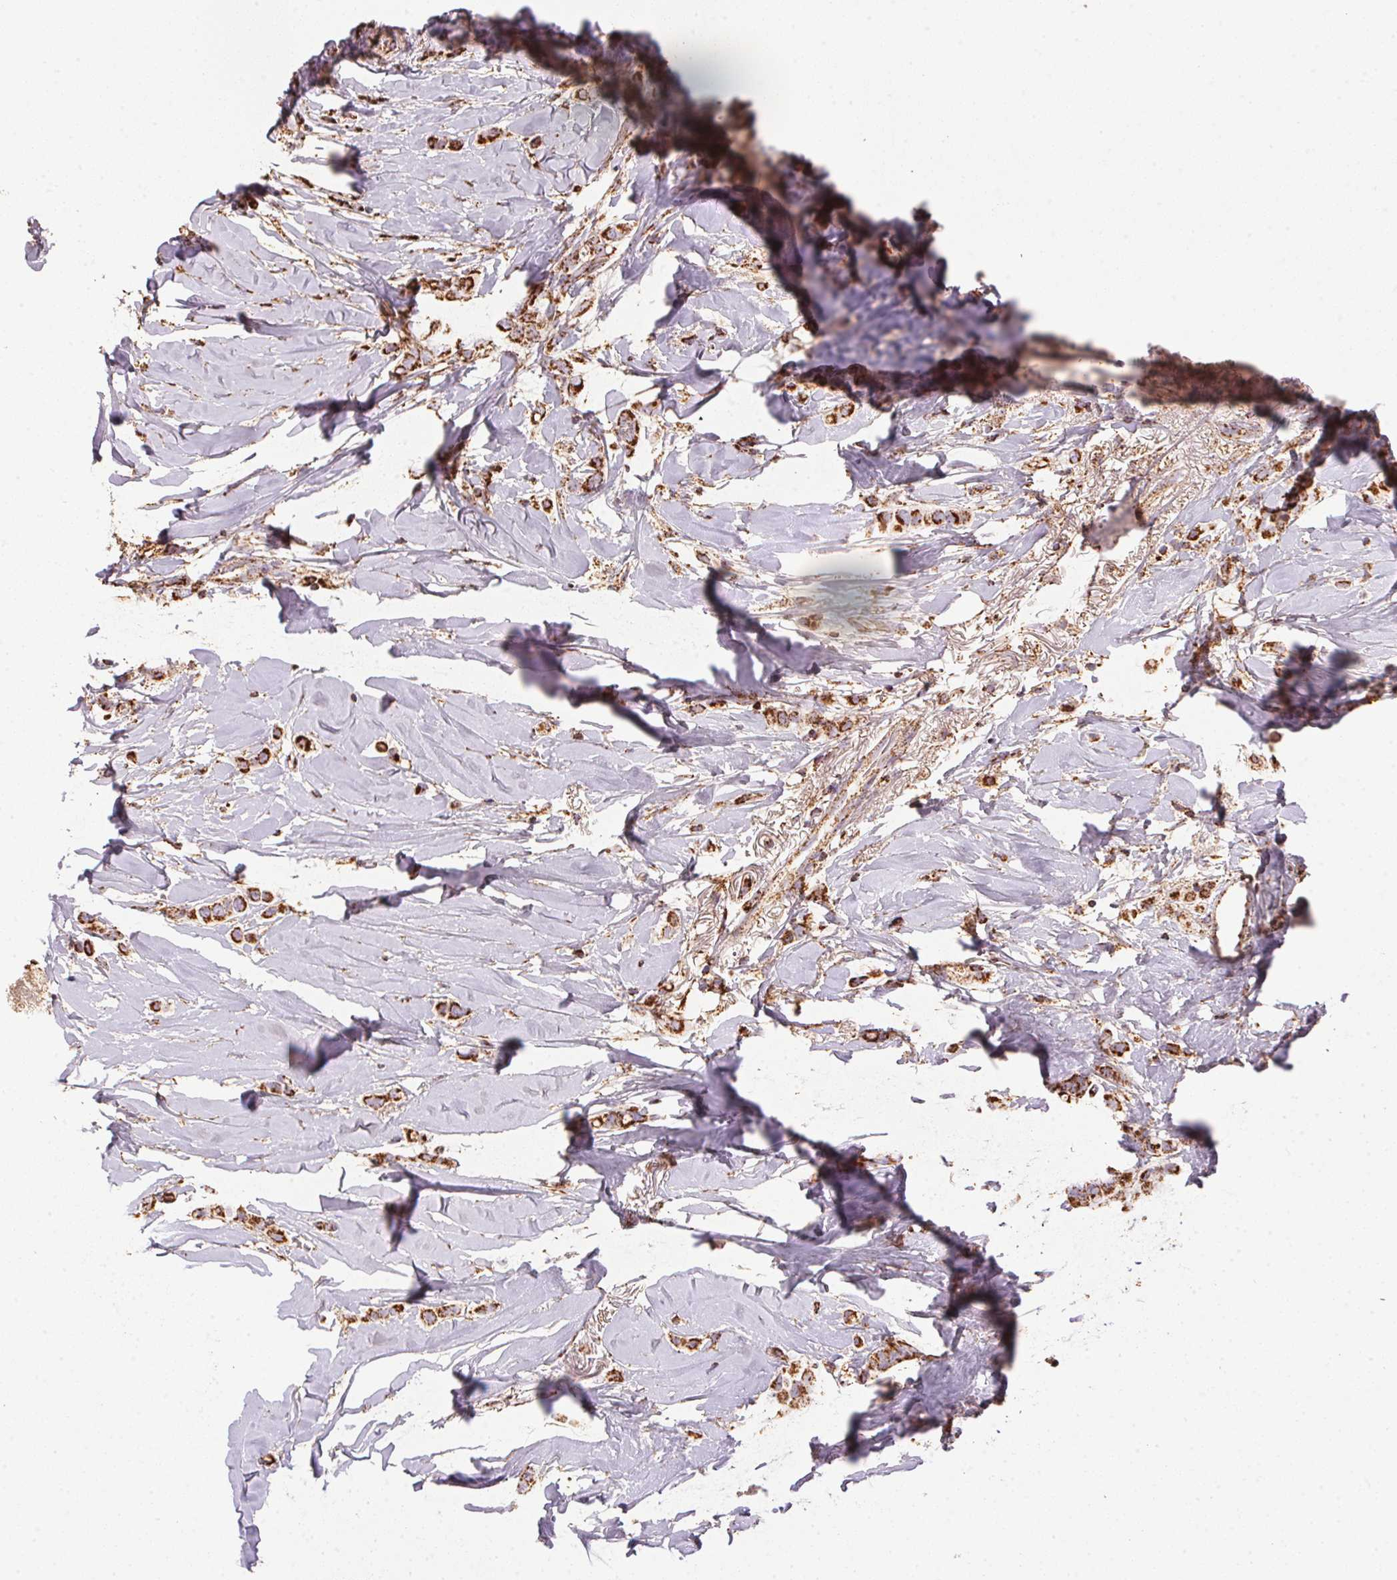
{"staining": {"intensity": "strong", "quantity": ">75%", "location": "cytoplasmic/membranous"}, "tissue": "breast cancer", "cell_type": "Tumor cells", "image_type": "cancer", "snomed": [{"axis": "morphology", "description": "Lobular carcinoma"}, {"axis": "topography", "description": "Breast"}], "caption": "Immunohistochemical staining of breast lobular carcinoma displays strong cytoplasmic/membranous protein expression in approximately >75% of tumor cells.", "gene": "NDUFS2", "patient": {"sex": "female", "age": 66}}